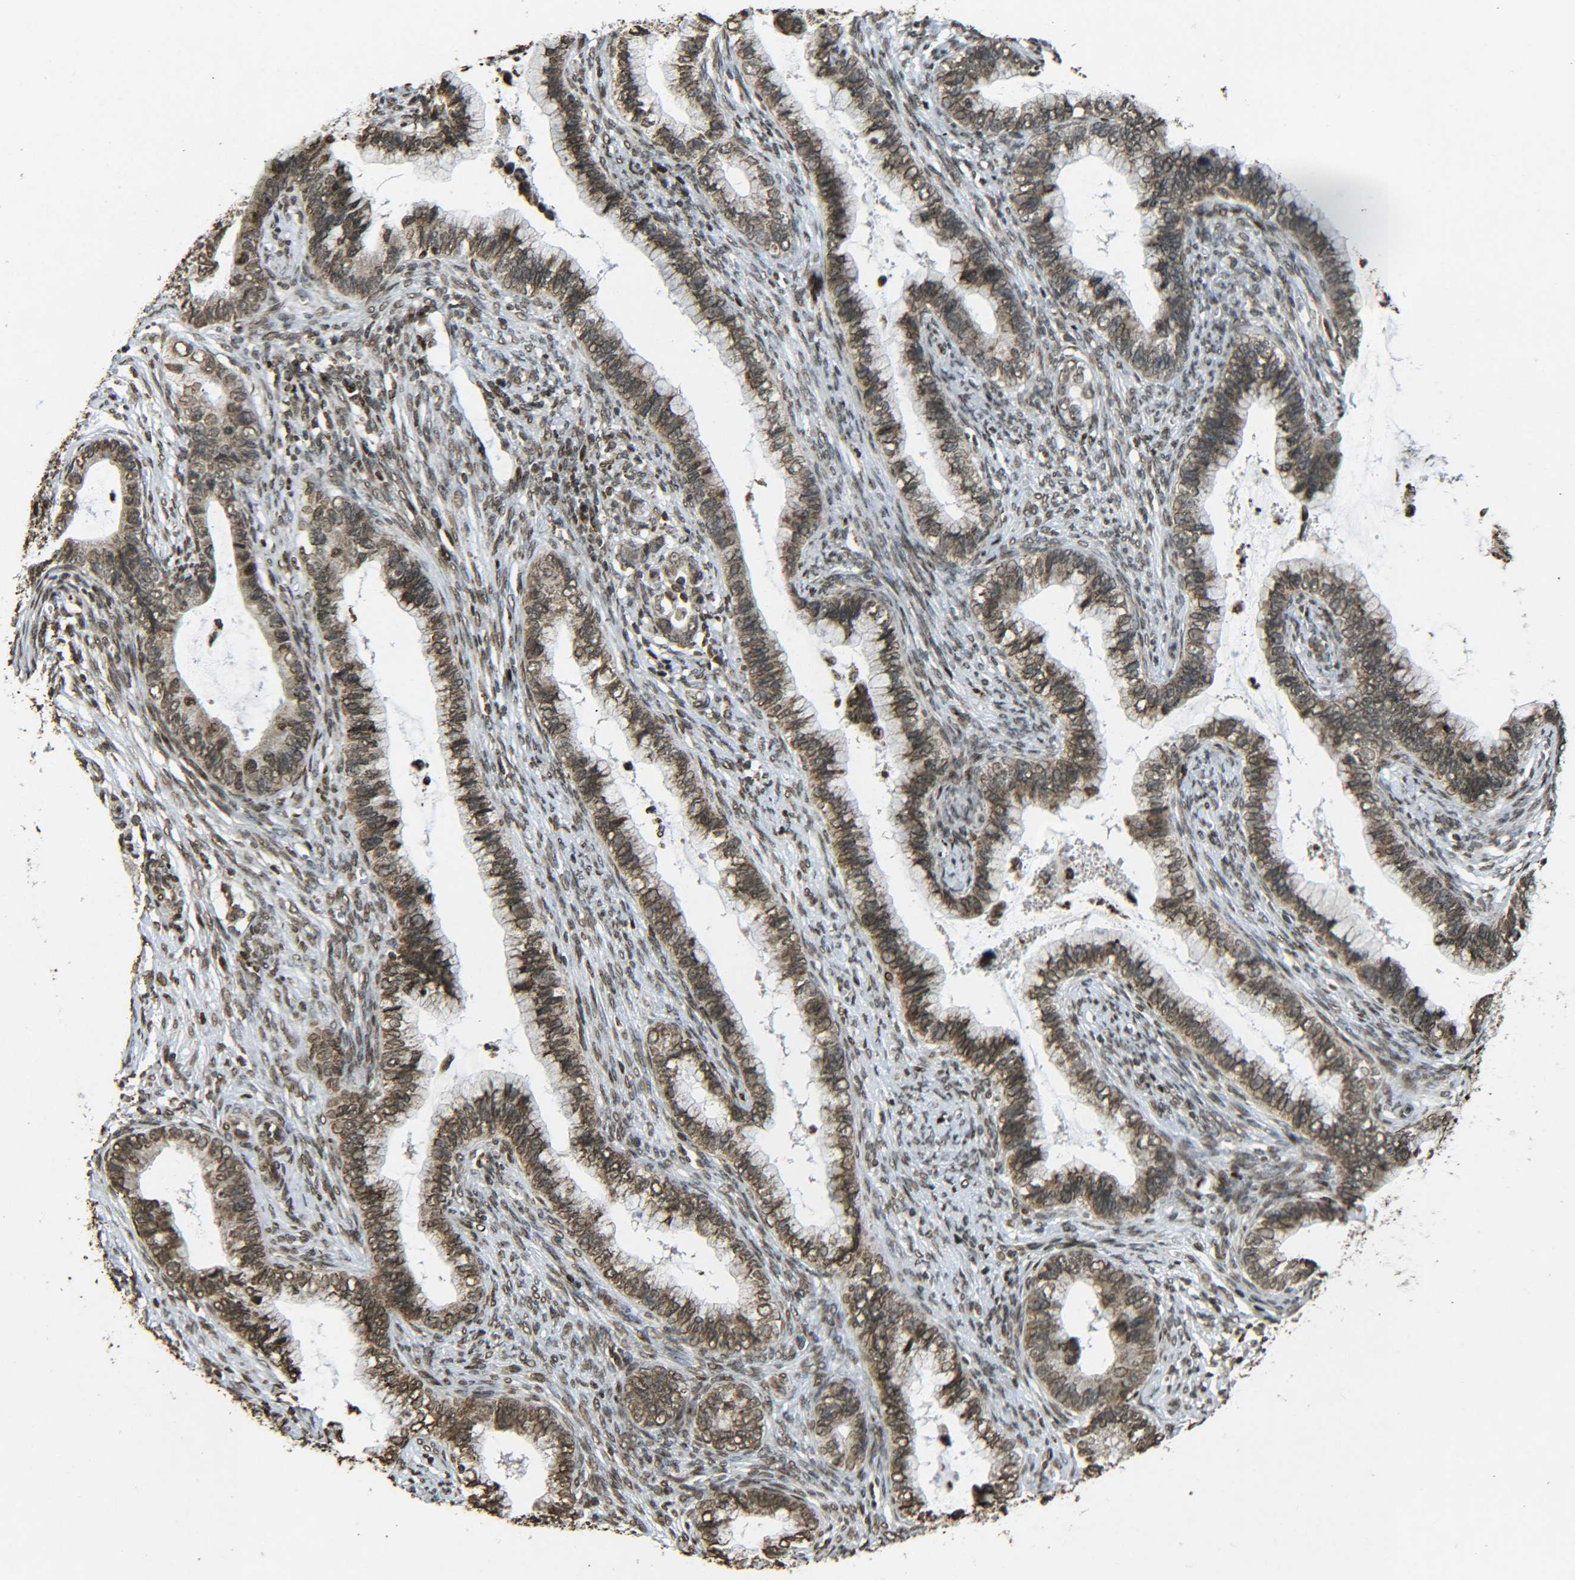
{"staining": {"intensity": "moderate", "quantity": ">75%", "location": "cytoplasmic/membranous,nuclear"}, "tissue": "cervical cancer", "cell_type": "Tumor cells", "image_type": "cancer", "snomed": [{"axis": "morphology", "description": "Adenocarcinoma, NOS"}, {"axis": "topography", "description": "Cervix"}], "caption": "Tumor cells show medium levels of moderate cytoplasmic/membranous and nuclear expression in approximately >75% of cells in human cervical cancer (adenocarcinoma).", "gene": "NEUROG2", "patient": {"sex": "female", "age": 44}}